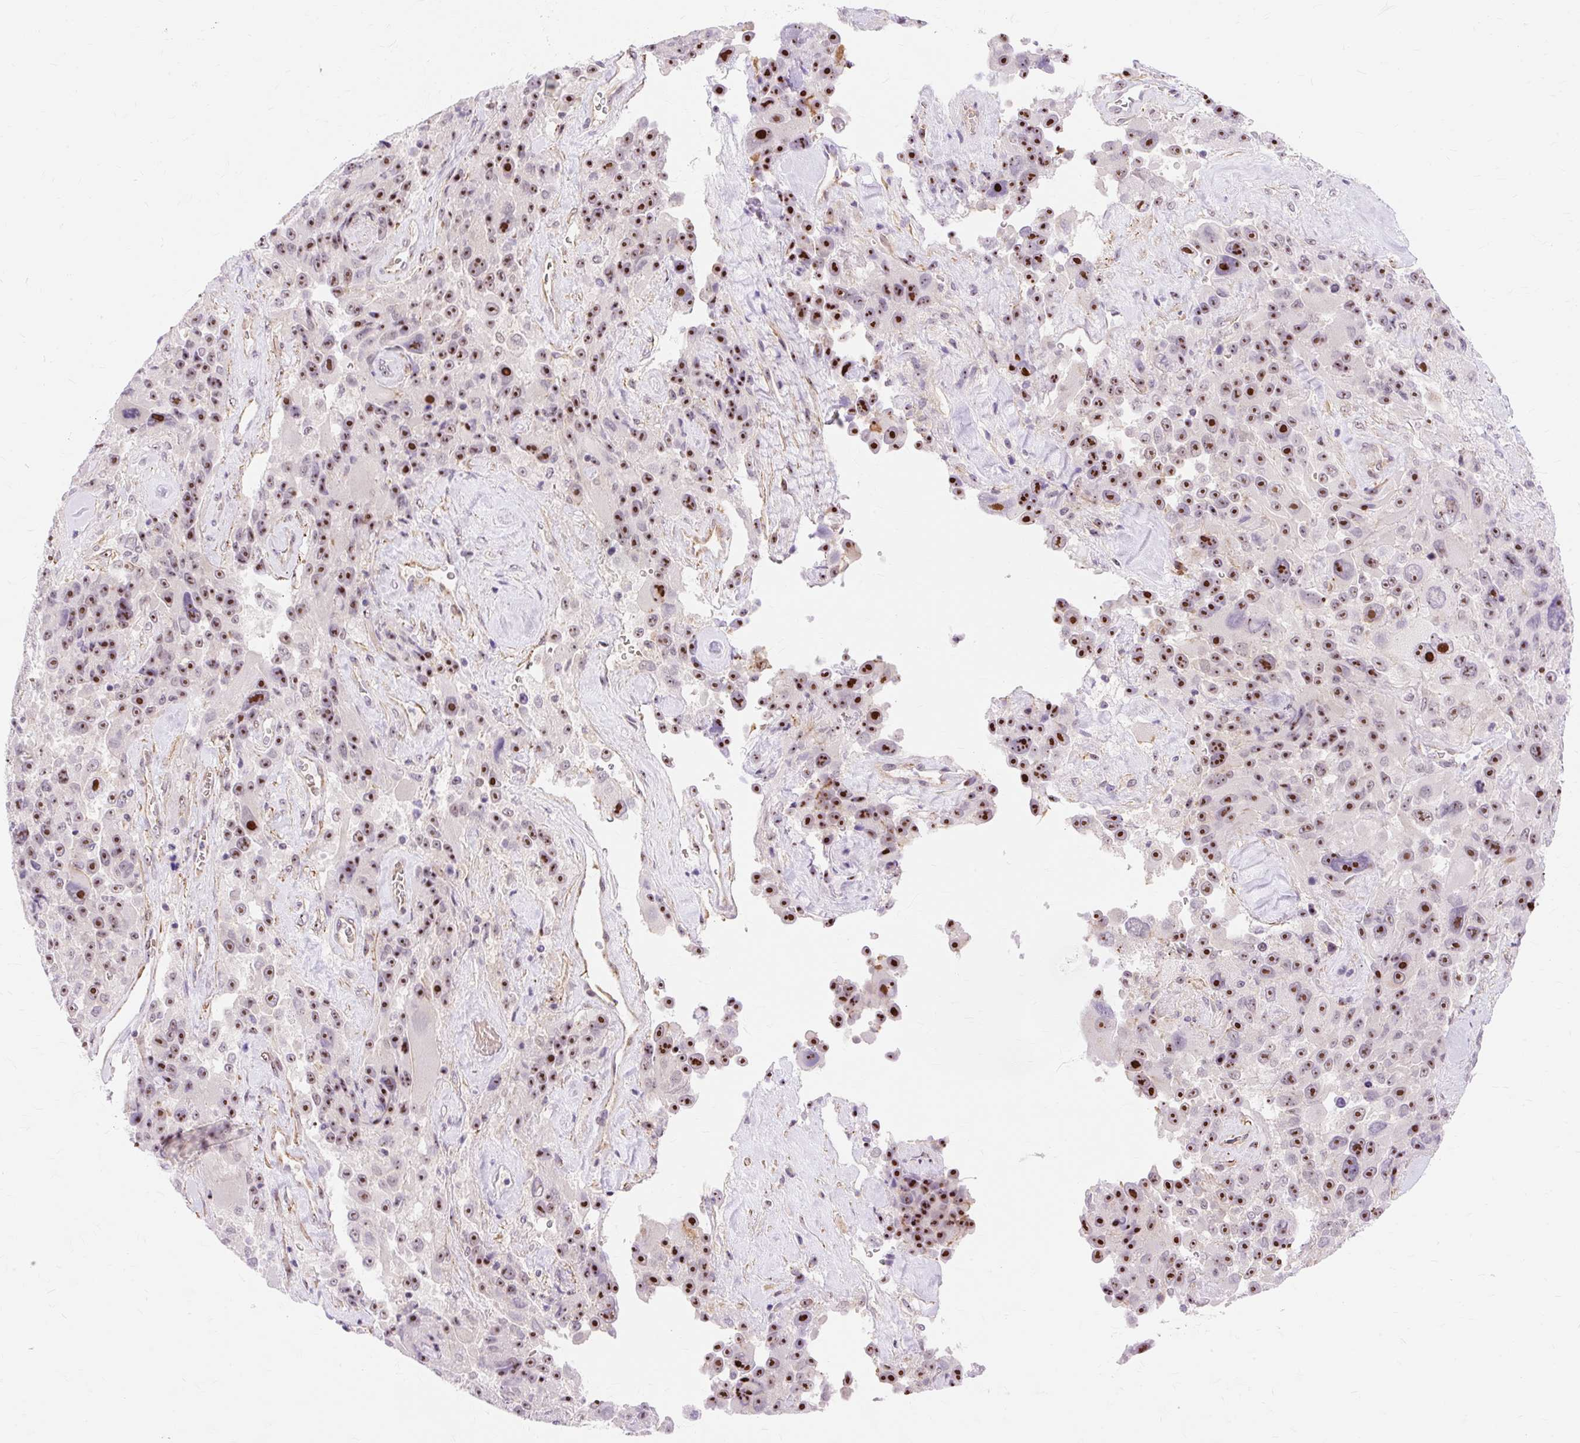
{"staining": {"intensity": "strong", "quantity": ">75%", "location": "nuclear"}, "tissue": "melanoma", "cell_type": "Tumor cells", "image_type": "cancer", "snomed": [{"axis": "morphology", "description": "Malignant melanoma, Metastatic site"}, {"axis": "topography", "description": "Lymph node"}], "caption": "Immunohistochemistry of melanoma displays high levels of strong nuclear staining in about >75% of tumor cells.", "gene": "OBP2A", "patient": {"sex": "male", "age": 62}}